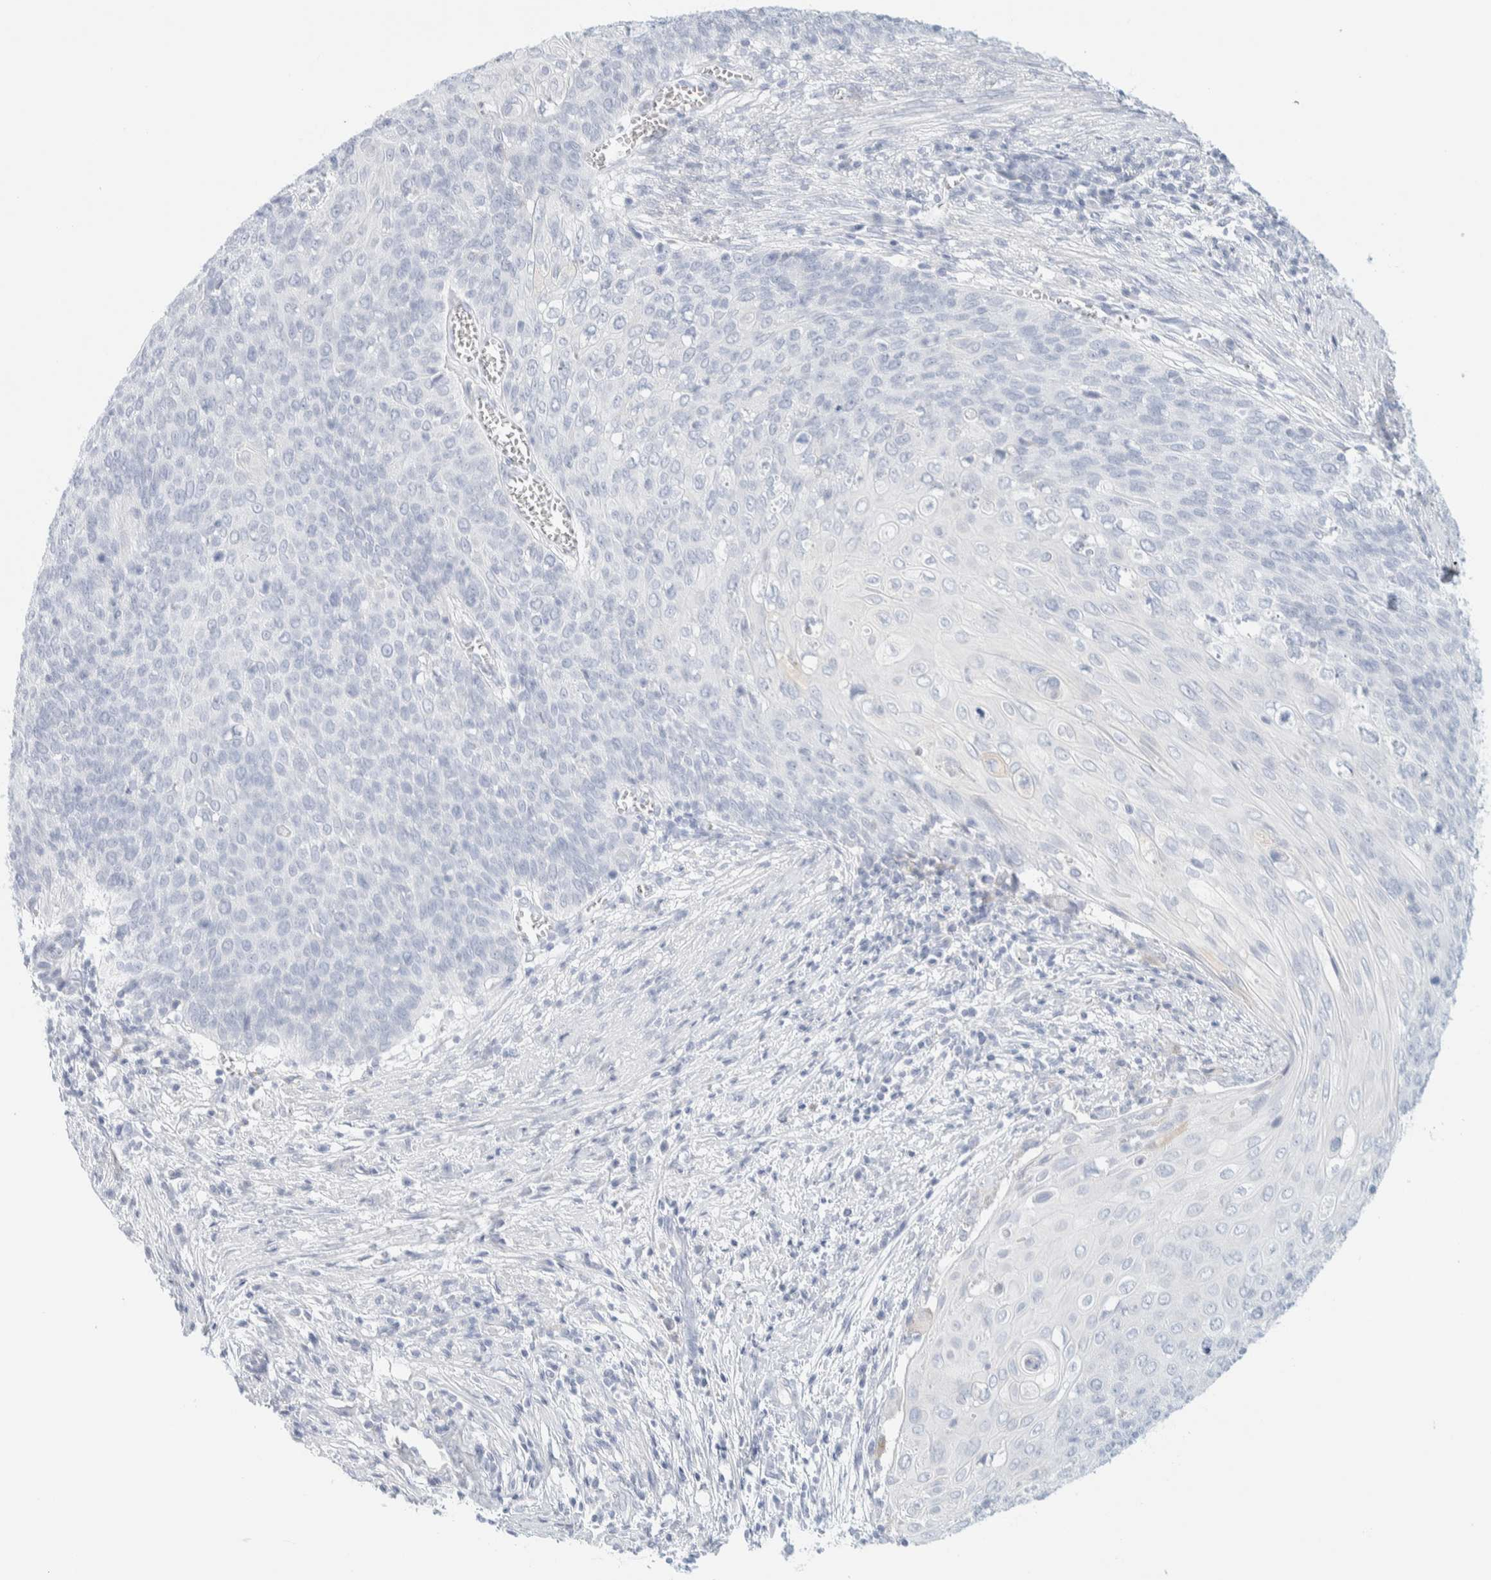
{"staining": {"intensity": "negative", "quantity": "none", "location": "none"}, "tissue": "cervical cancer", "cell_type": "Tumor cells", "image_type": "cancer", "snomed": [{"axis": "morphology", "description": "Squamous cell carcinoma, NOS"}, {"axis": "topography", "description": "Cervix"}], "caption": "Immunohistochemical staining of human cervical squamous cell carcinoma displays no significant expression in tumor cells. (Brightfield microscopy of DAB (3,3'-diaminobenzidine) immunohistochemistry at high magnification).", "gene": "ATCAY", "patient": {"sex": "female", "age": 39}}